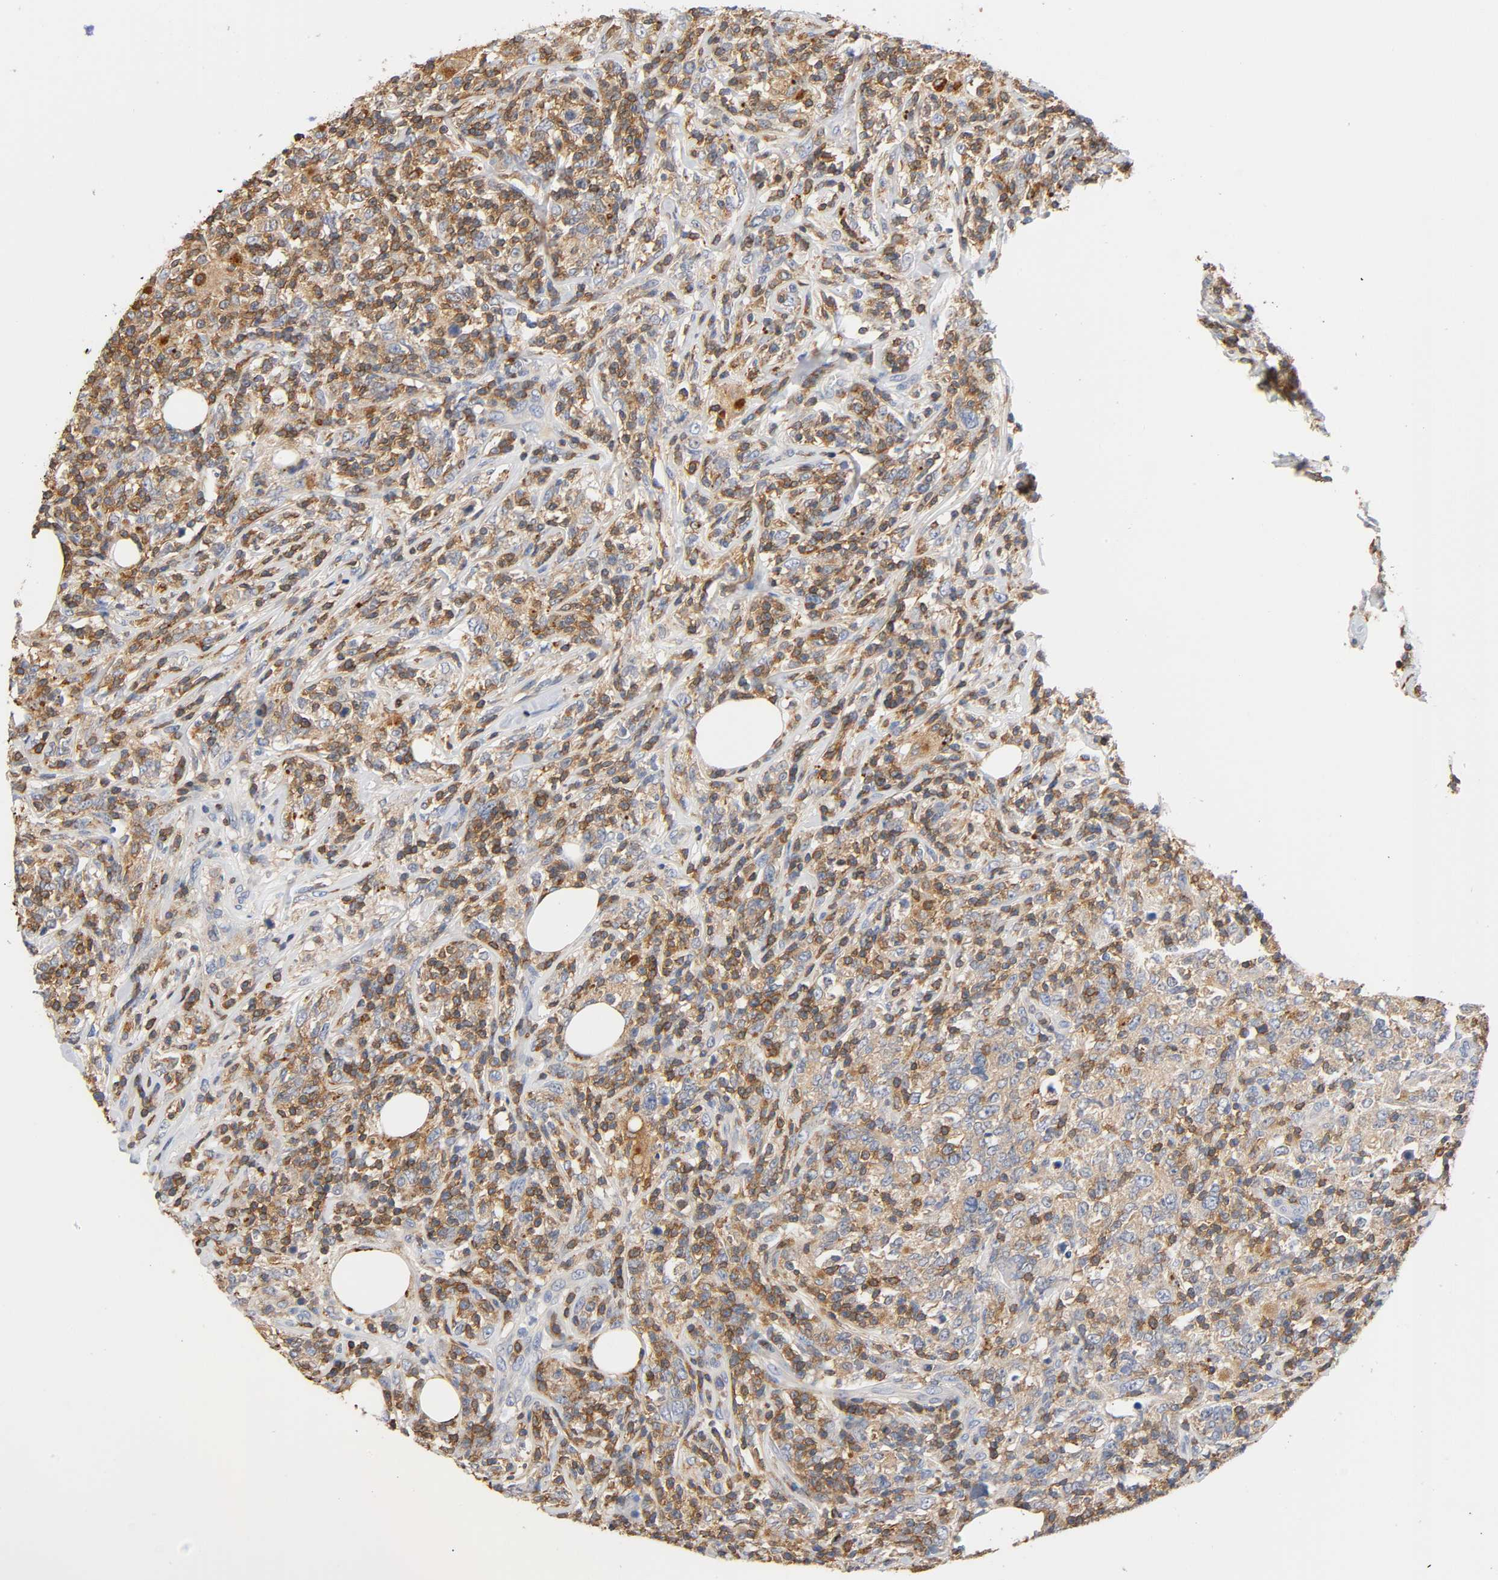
{"staining": {"intensity": "moderate", "quantity": "25%-75%", "location": "cytoplasmic/membranous"}, "tissue": "lymphoma", "cell_type": "Tumor cells", "image_type": "cancer", "snomed": [{"axis": "morphology", "description": "Malignant lymphoma, non-Hodgkin's type, High grade"}, {"axis": "topography", "description": "Lymph node"}], "caption": "Immunohistochemistry of human malignant lymphoma, non-Hodgkin's type (high-grade) reveals medium levels of moderate cytoplasmic/membranous staining in about 25%-75% of tumor cells.", "gene": "UCKL1", "patient": {"sex": "female", "age": 84}}